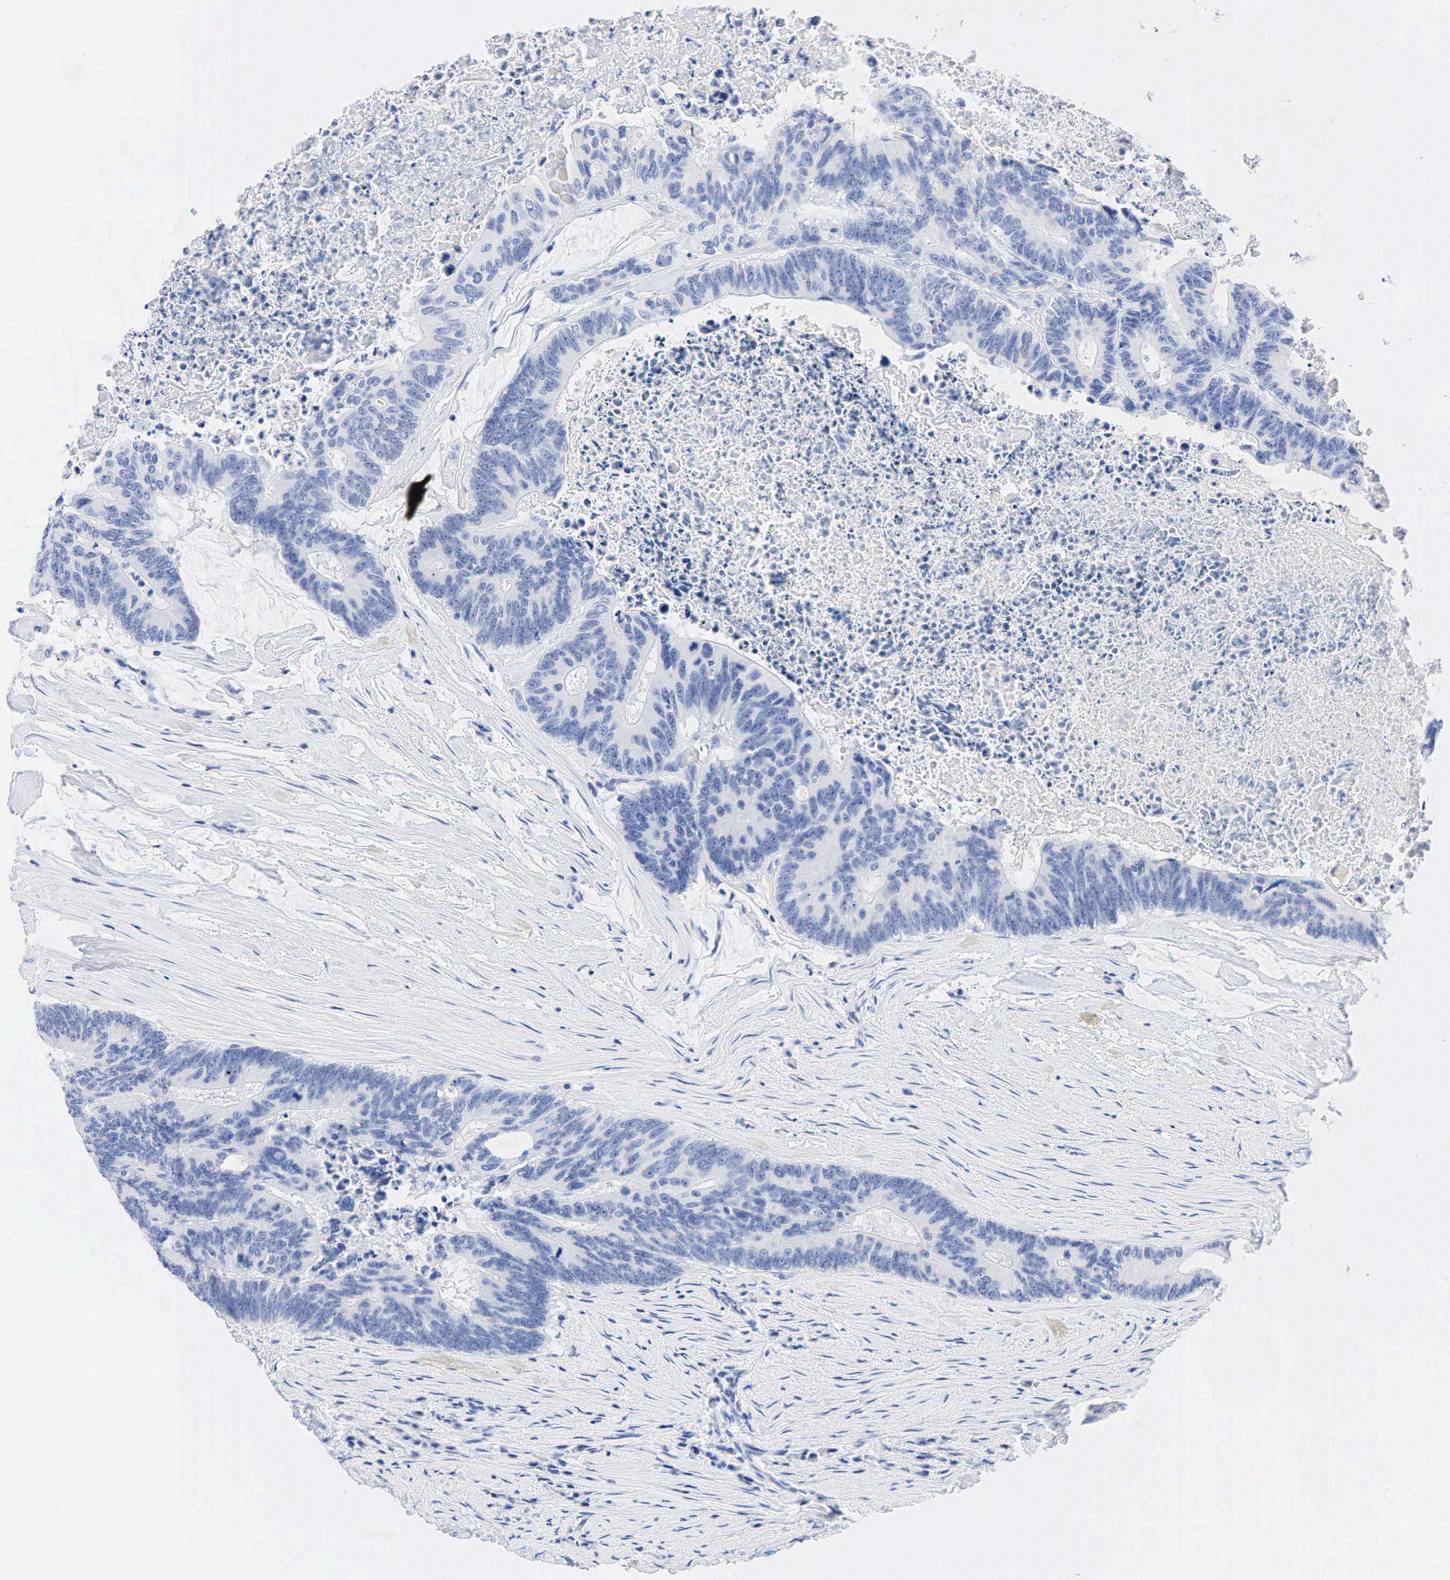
{"staining": {"intensity": "negative", "quantity": "none", "location": "none"}, "tissue": "colorectal cancer", "cell_type": "Tumor cells", "image_type": "cancer", "snomed": [{"axis": "morphology", "description": "Adenocarcinoma, NOS"}, {"axis": "topography", "description": "Colon"}], "caption": "IHC micrograph of colorectal adenocarcinoma stained for a protein (brown), which demonstrates no staining in tumor cells. Nuclei are stained in blue.", "gene": "NKX2-1", "patient": {"sex": "male", "age": 65}}